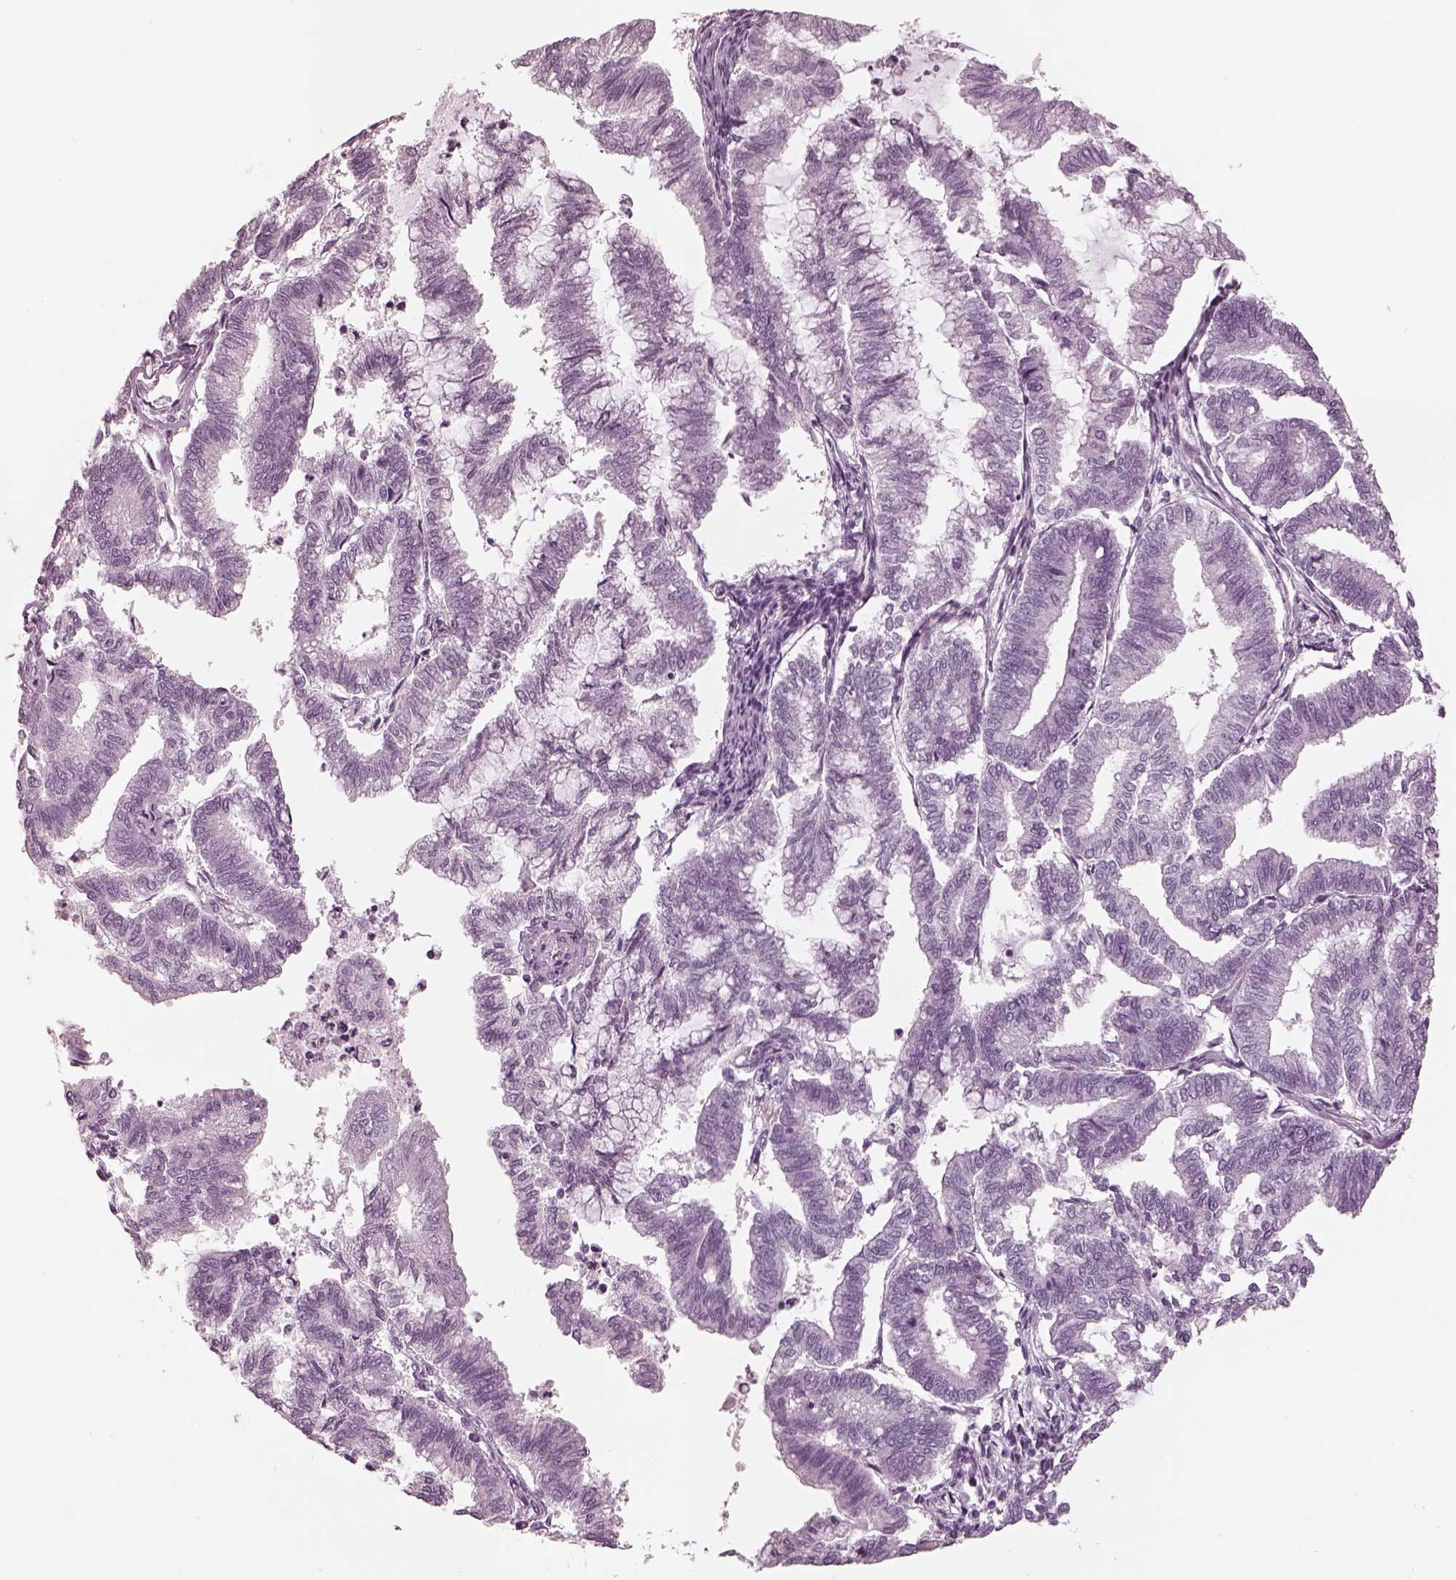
{"staining": {"intensity": "negative", "quantity": "none", "location": "none"}, "tissue": "endometrial cancer", "cell_type": "Tumor cells", "image_type": "cancer", "snomed": [{"axis": "morphology", "description": "Adenocarcinoma, NOS"}, {"axis": "topography", "description": "Endometrium"}], "caption": "Tumor cells are negative for protein expression in human endometrial adenocarcinoma. Brightfield microscopy of immunohistochemistry stained with DAB (brown) and hematoxylin (blue), captured at high magnification.", "gene": "OPN4", "patient": {"sex": "female", "age": 79}}